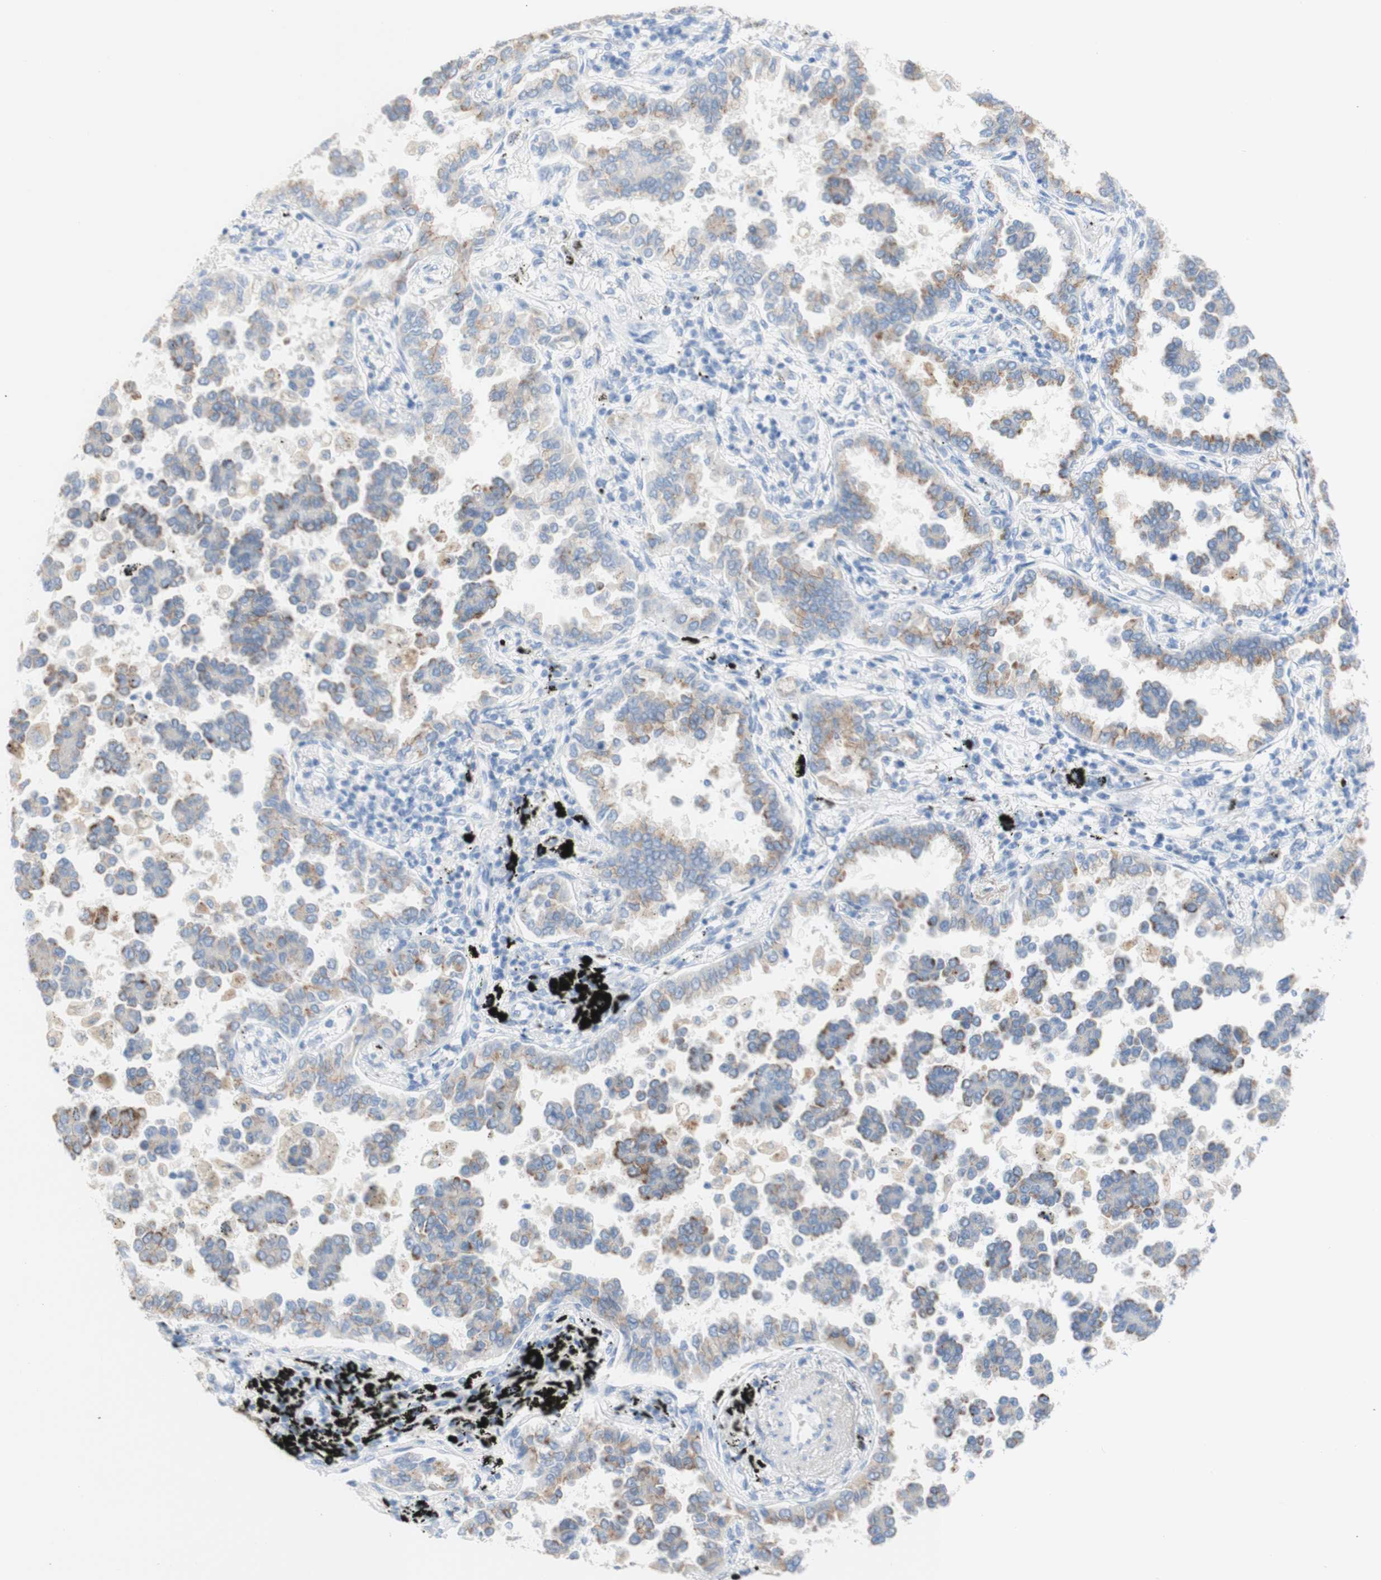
{"staining": {"intensity": "moderate", "quantity": "25%-75%", "location": "cytoplasmic/membranous"}, "tissue": "lung cancer", "cell_type": "Tumor cells", "image_type": "cancer", "snomed": [{"axis": "morphology", "description": "Normal tissue, NOS"}, {"axis": "morphology", "description": "Adenocarcinoma, NOS"}, {"axis": "topography", "description": "Lung"}], "caption": "Protein analysis of adenocarcinoma (lung) tissue reveals moderate cytoplasmic/membranous staining in about 25%-75% of tumor cells.", "gene": "DSC2", "patient": {"sex": "male", "age": 59}}